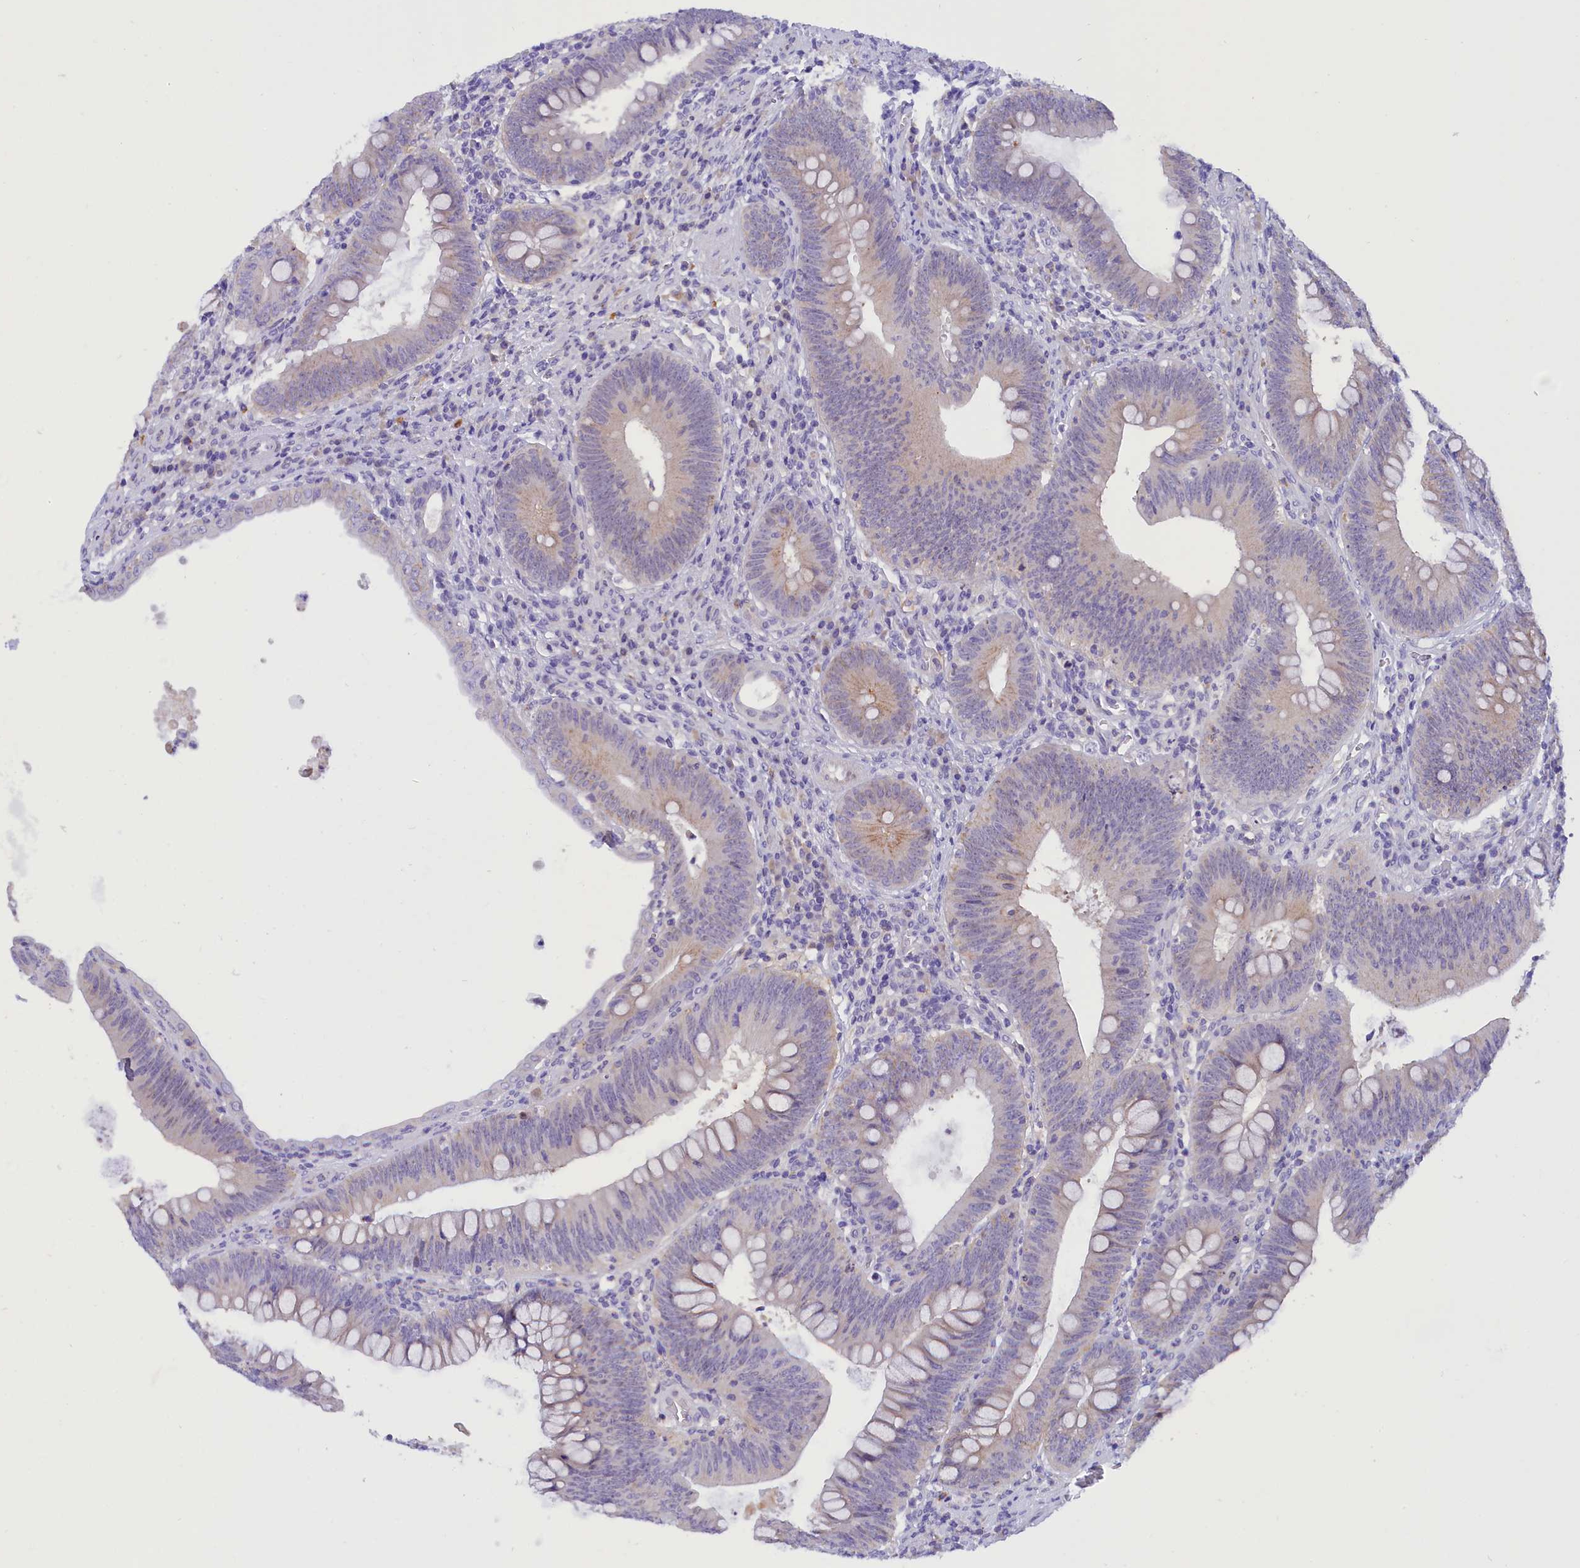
{"staining": {"intensity": "weak", "quantity": "<25%", "location": "cytoplasmic/membranous"}, "tissue": "colorectal cancer", "cell_type": "Tumor cells", "image_type": "cancer", "snomed": [{"axis": "morphology", "description": "Normal tissue, NOS"}, {"axis": "topography", "description": "Colon"}], "caption": "The IHC micrograph has no significant expression in tumor cells of colorectal cancer tissue.", "gene": "COL6A5", "patient": {"sex": "female", "age": 82}}